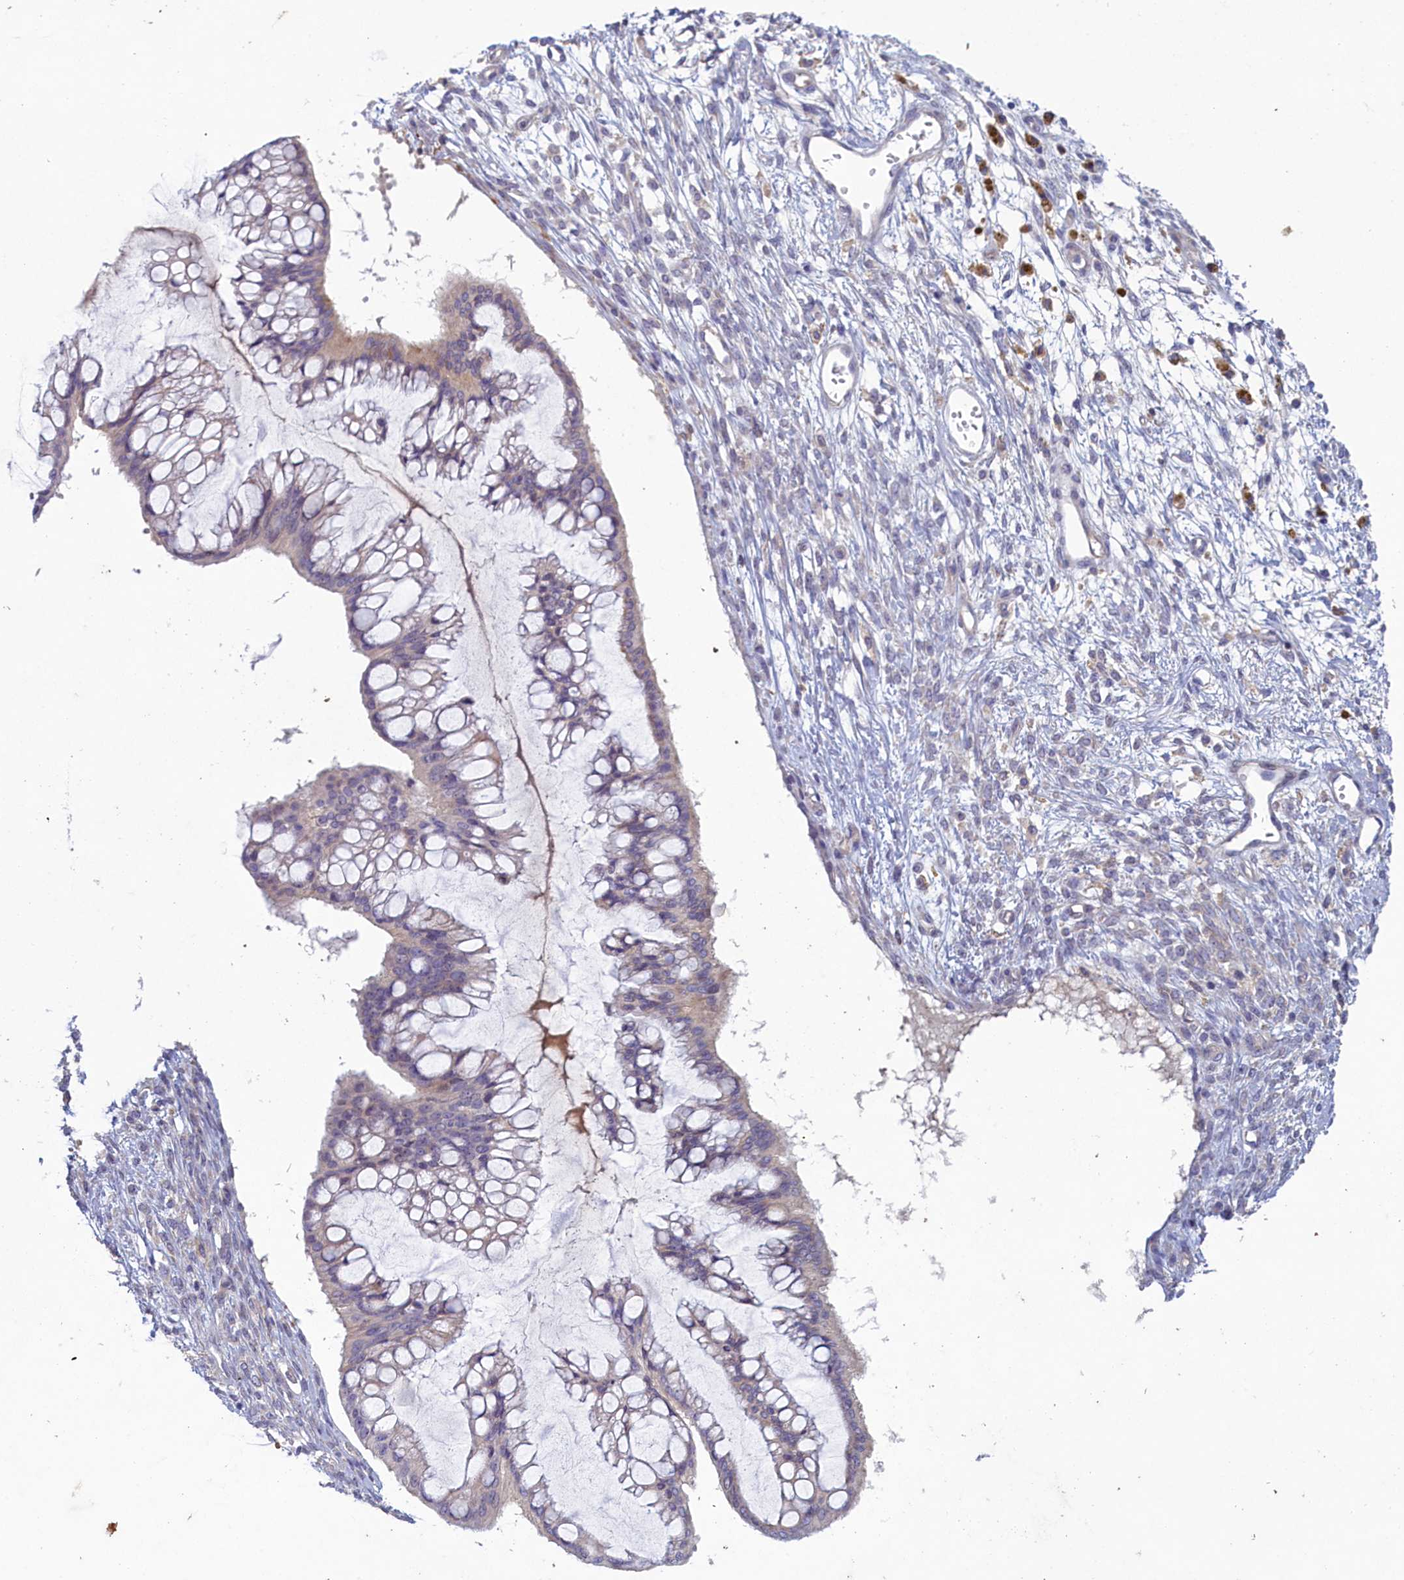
{"staining": {"intensity": "negative", "quantity": "none", "location": "none"}, "tissue": "ovarian cancer", "cell_type": "Tumor cells", "image_type": "cancer", "snomed": [{"axis": "morphology", "description": "Cystadenocarcinoma, mucinous, NOS"}, {"axis": "topography", "description": "Ovary"}], "caption": "Immunohistochemical staining of human ovarian mucinous cystadenocarcinoma demonstrates no significant positivity in tumor cells.", "gene": "PLEKHG6", "patient": {"sex": "female", "age": 73}}